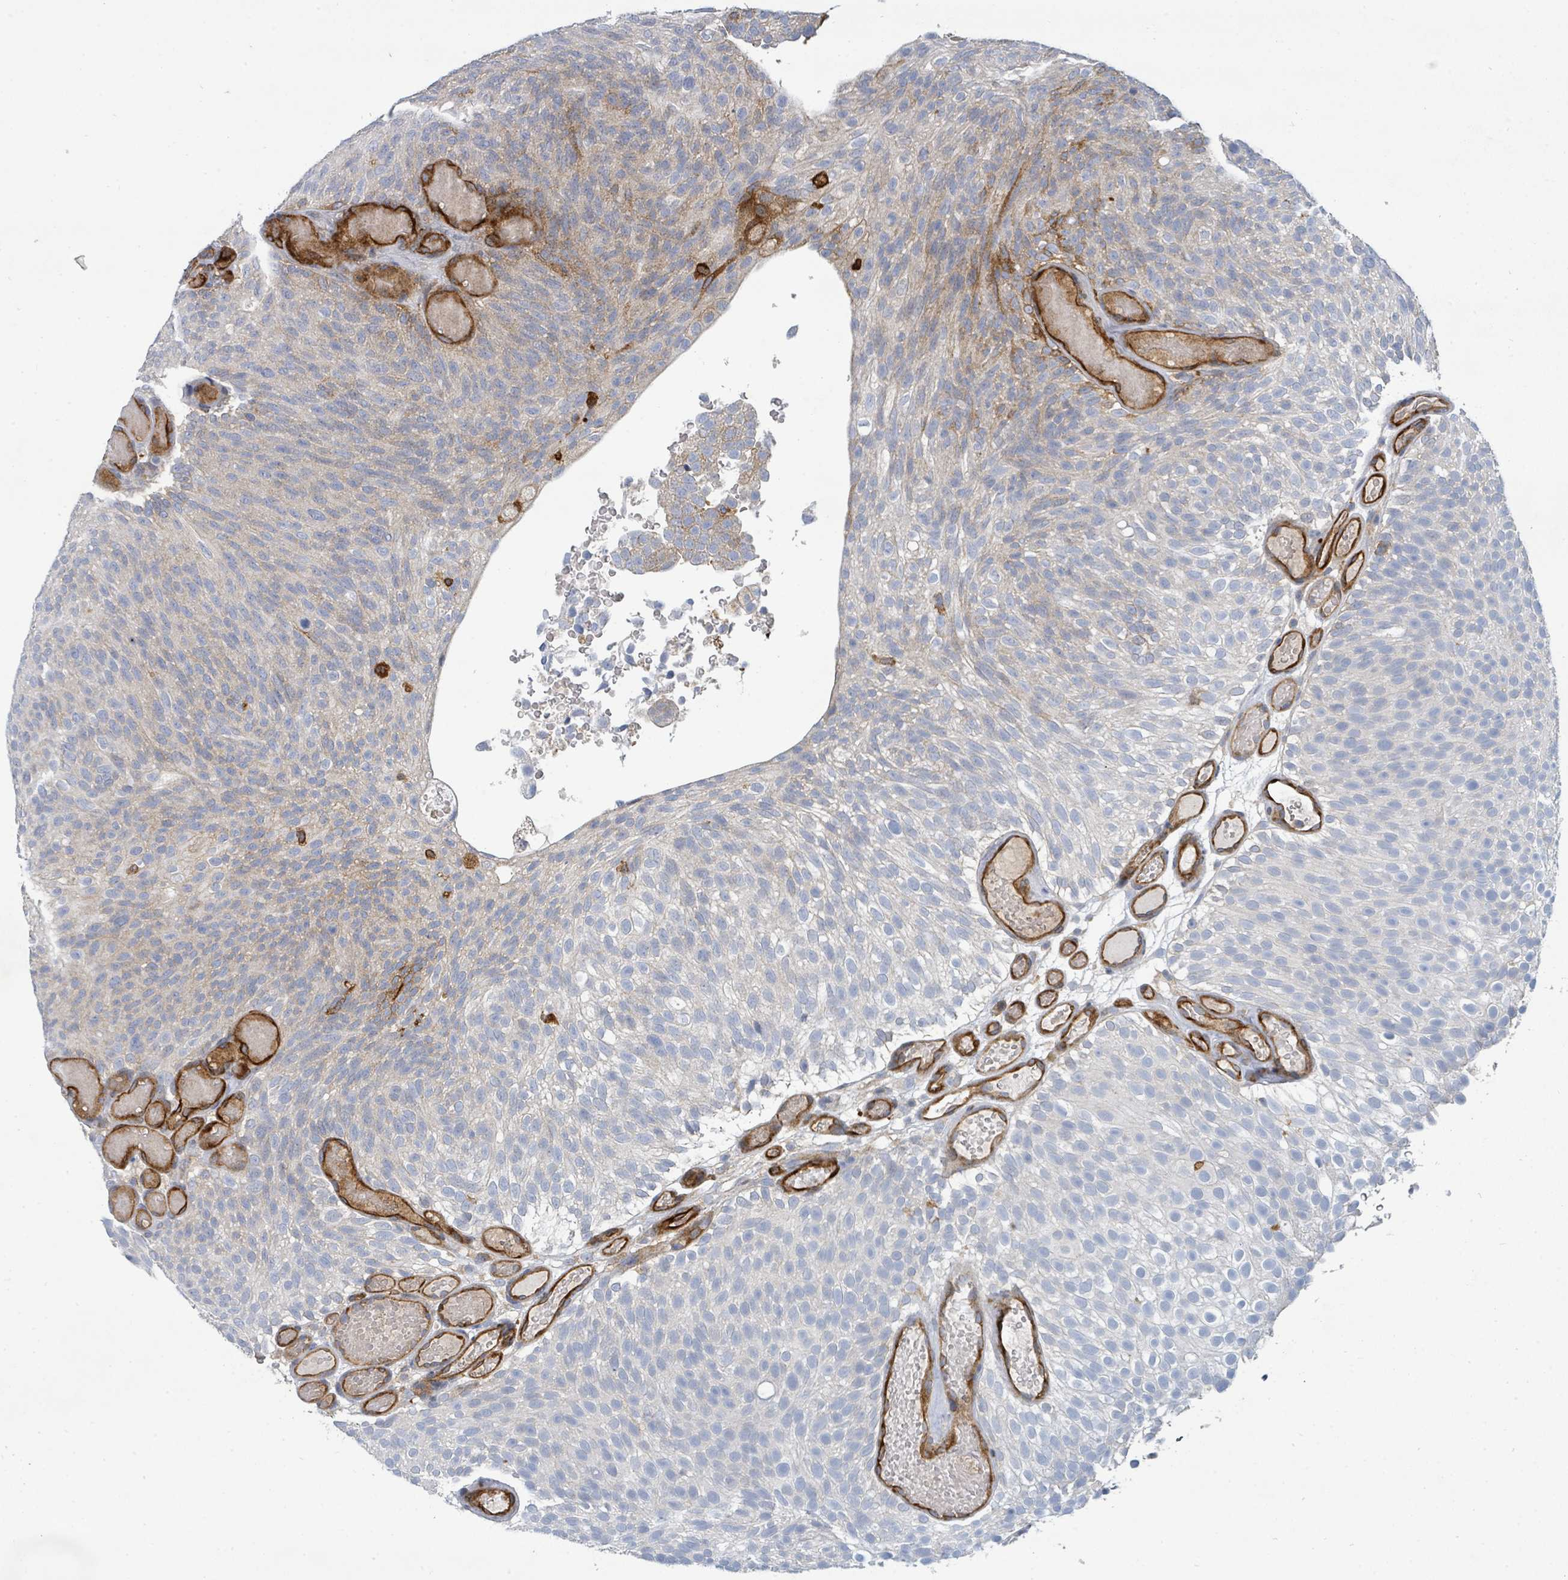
{"staining": {"intensity": "negative", "quantity": "none", "location": "none"}, "tissue": "urothelial cancer", "cell_type": "Tumor cells", "image_type": "cancer", "snomed": [{"axis": "morphology", "description": "Urothelial carcinoma, Low grade"}, {"axis": "topography", "description": "Urinary bladder"}], "caption": "High power microscopy image of an IHC micrograph of urothelial carcinoma (low-grade), revealing no significant positivity in tumor cells.", "gene": "IFIT1", "patient": {"sex": "male", "age": 78}}